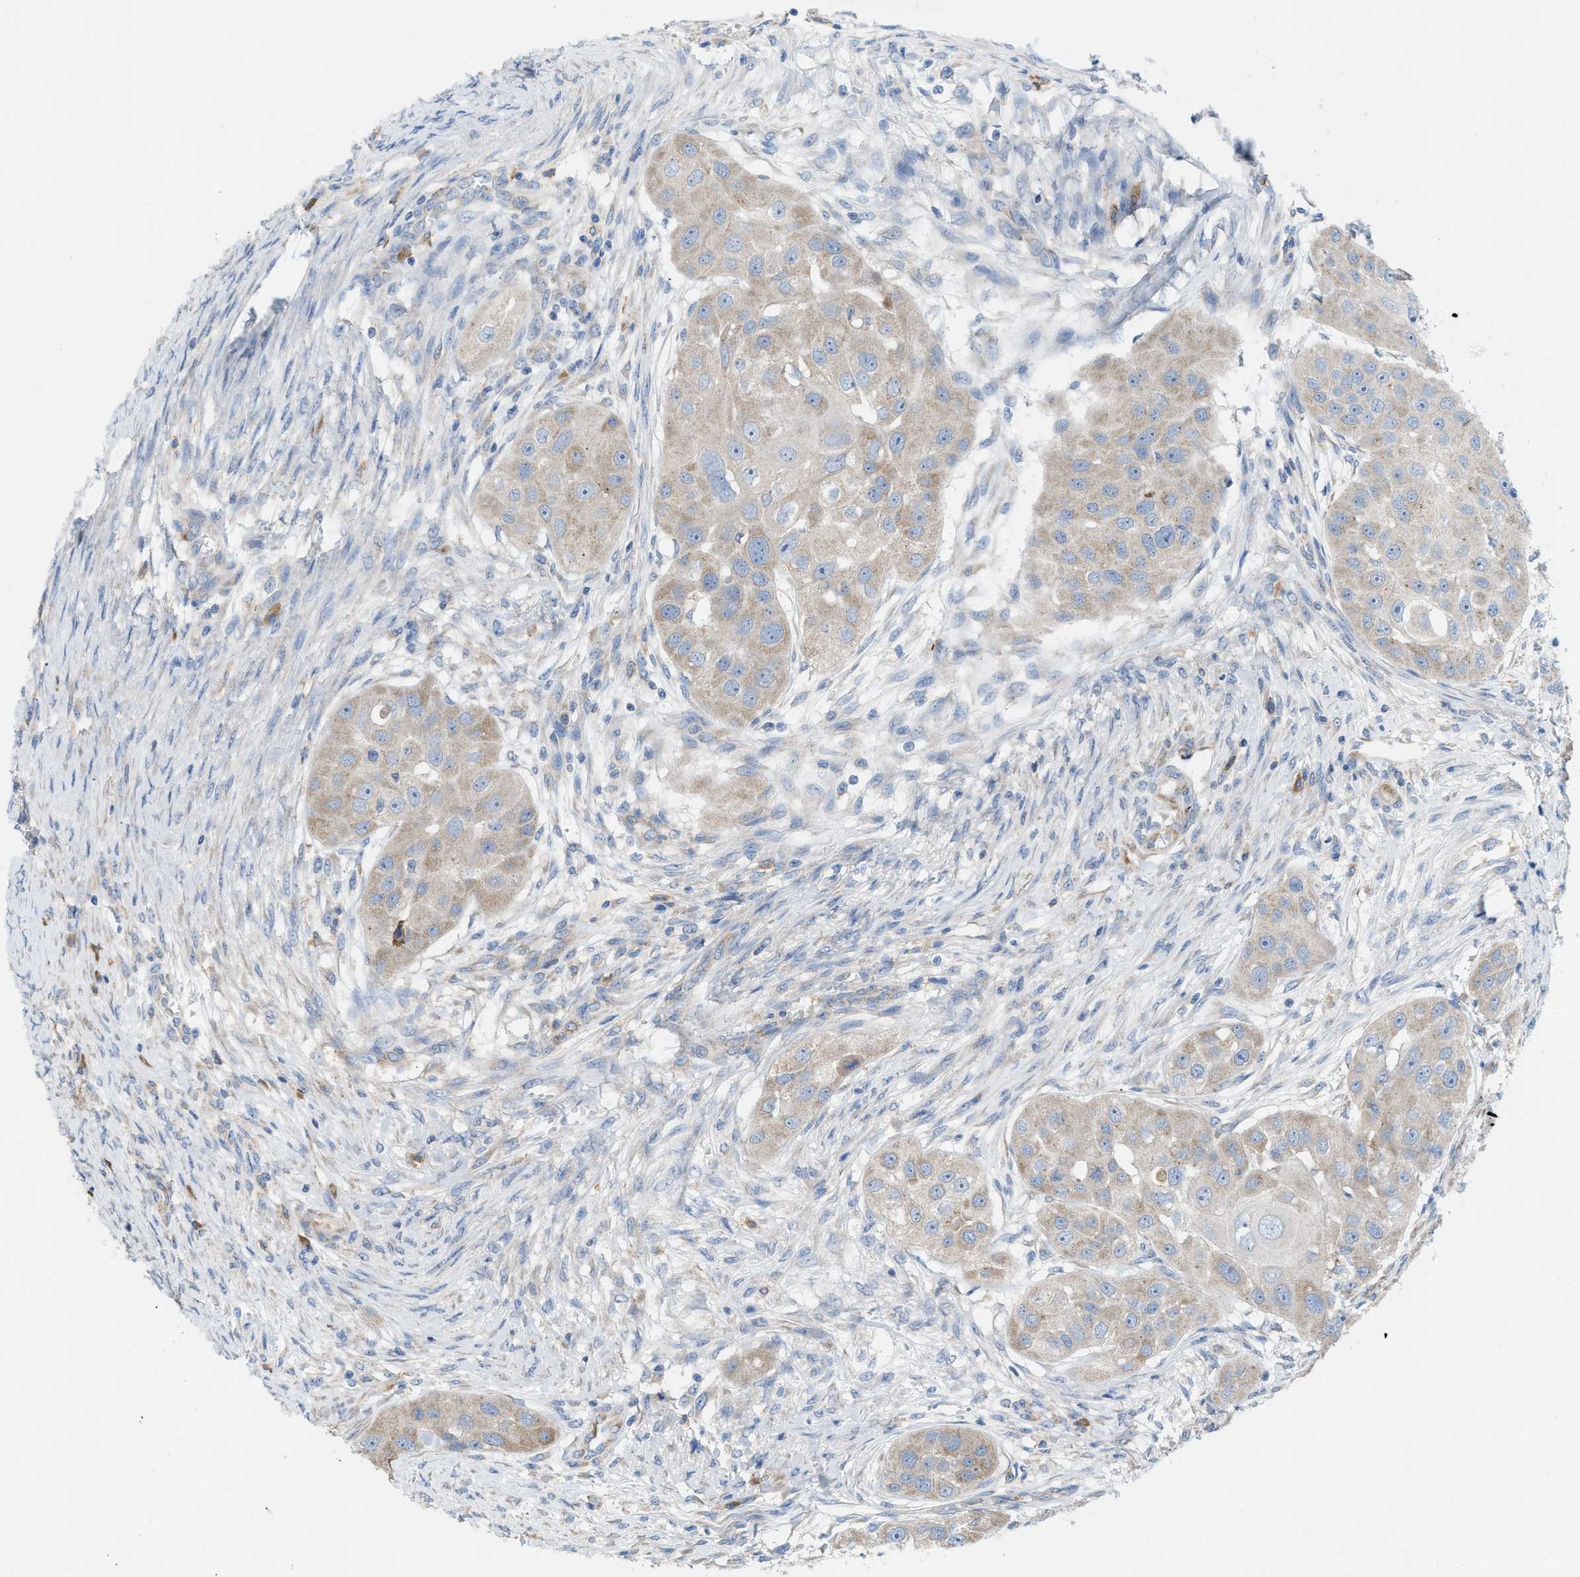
{"staining": {"intensity": "weak", "quantity": "<25%", "location": "cytoplasmic/membranous"}, "tissue": "head and neck cancer", "cell_type": "Tumor cells", "image_type": "cancer", "snomed": [{"axis": "morphology", "description": "Normal tissue, NOS"}, {"axis": "morphology", "description": "Squamous cell carcinoma, NOS"}, {"axis": "topography", "description": "Skeletal muscle"}, {"axis": "topography", "description": "Head-Neck"}], "caption": "Immunohistochemistry (IHC) of head and neck cancer reveals no staining in tumor cells.", "gene": "DYNC2I1", "patient": {"sex": "male", "age": 51}}